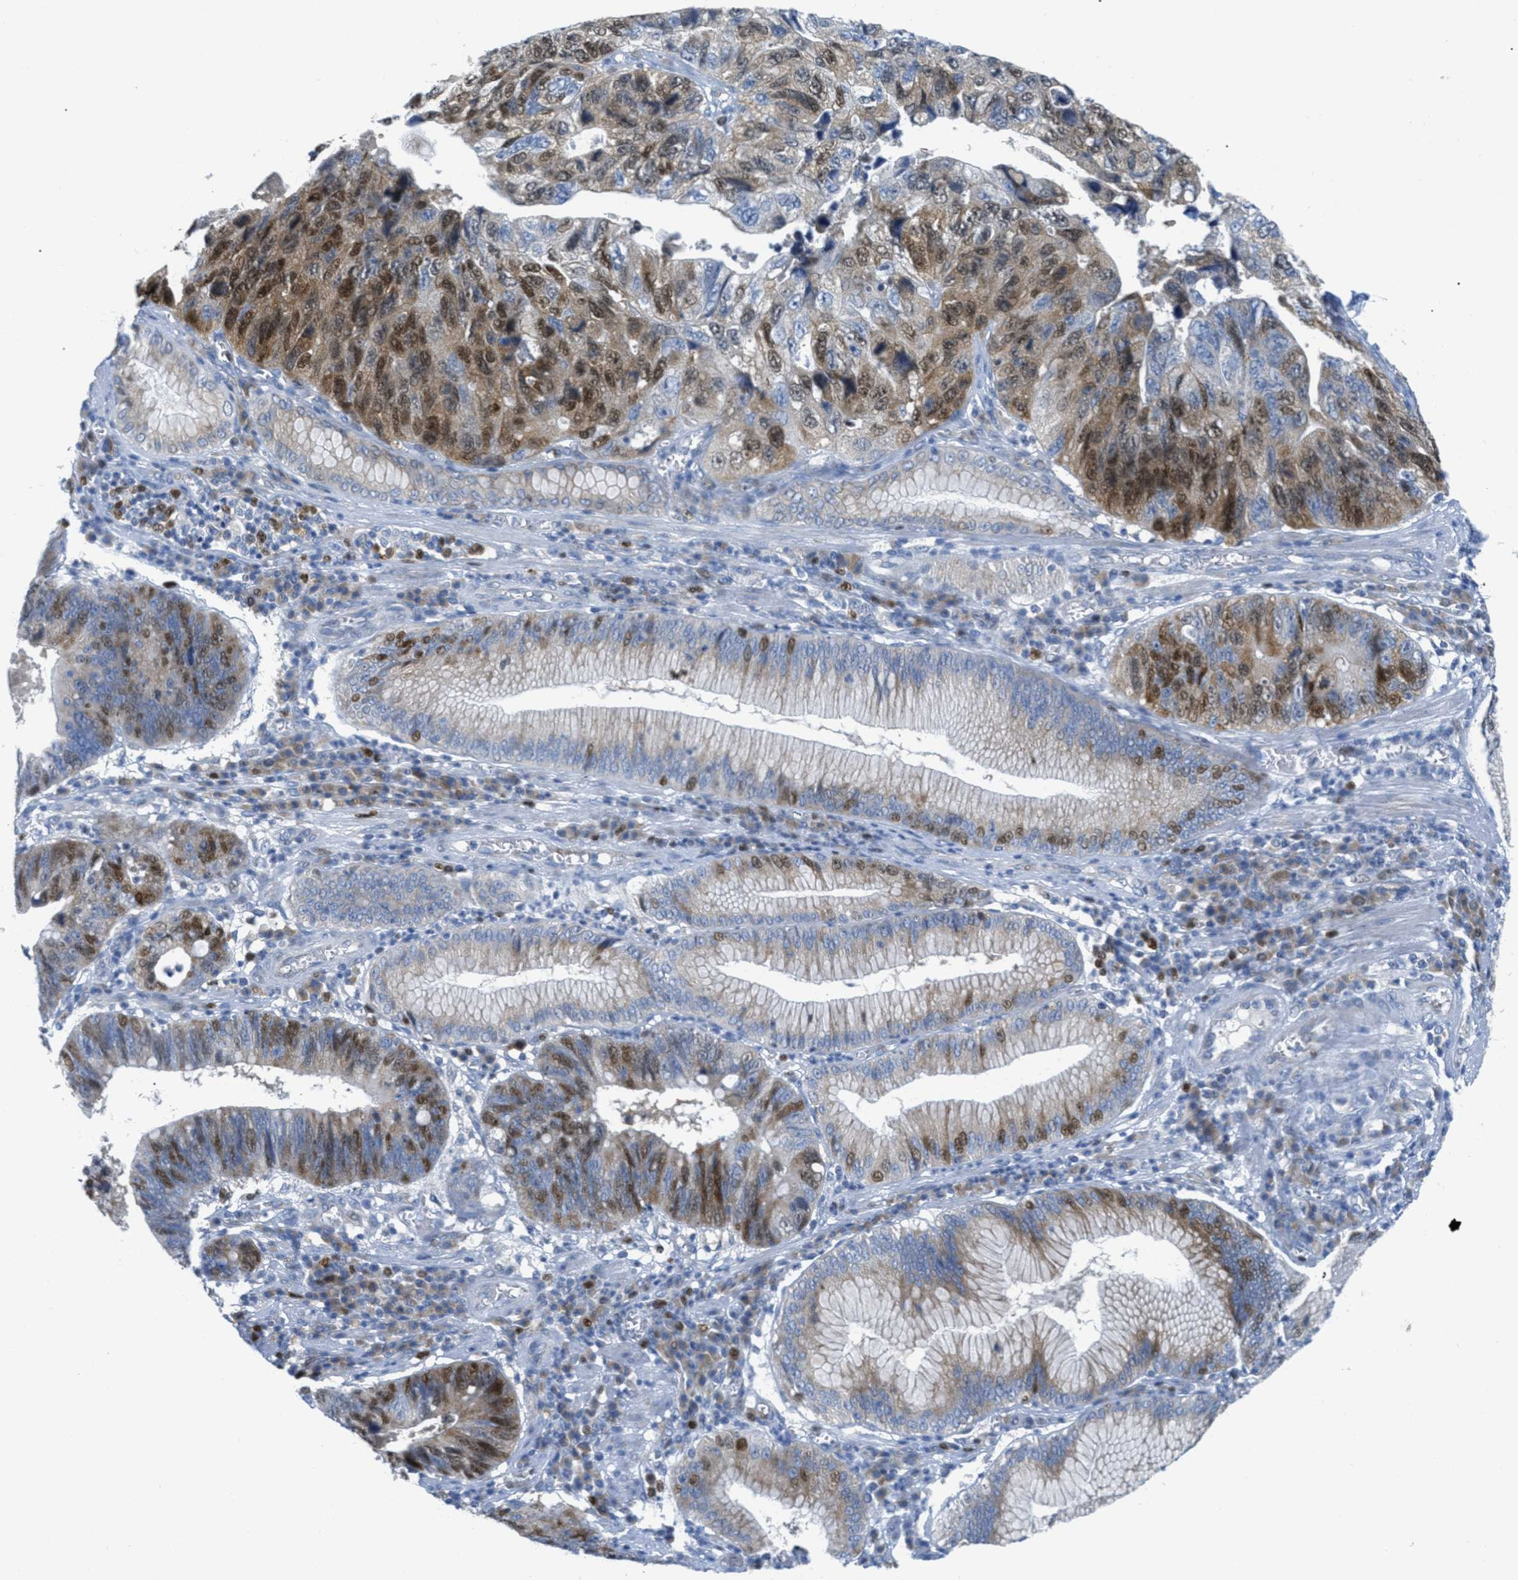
{"staining": {"intensity": "moderate", "quantity": ">75%", "location": "cytoplasmic/membranous,nuclear"}, "tissue": "stomach cancer", "cell_type": "Tumor cells", "image_type": "cancer", "snomed": [{"axis": "morphology", "description": "Adenocarcinoma, NOS"}, {"axis": "topography", "description": "Stomach"}], "caption": "Stomach cancer (adenocarcinoma) was stained to show a protein in brown. There is medium levels of moderate cytoplasmic/membranous and nuclear positivity in approximately >75% of tumor cells.", "gene": "ORC6", "patient": {"sex": "male", "age": 59}}